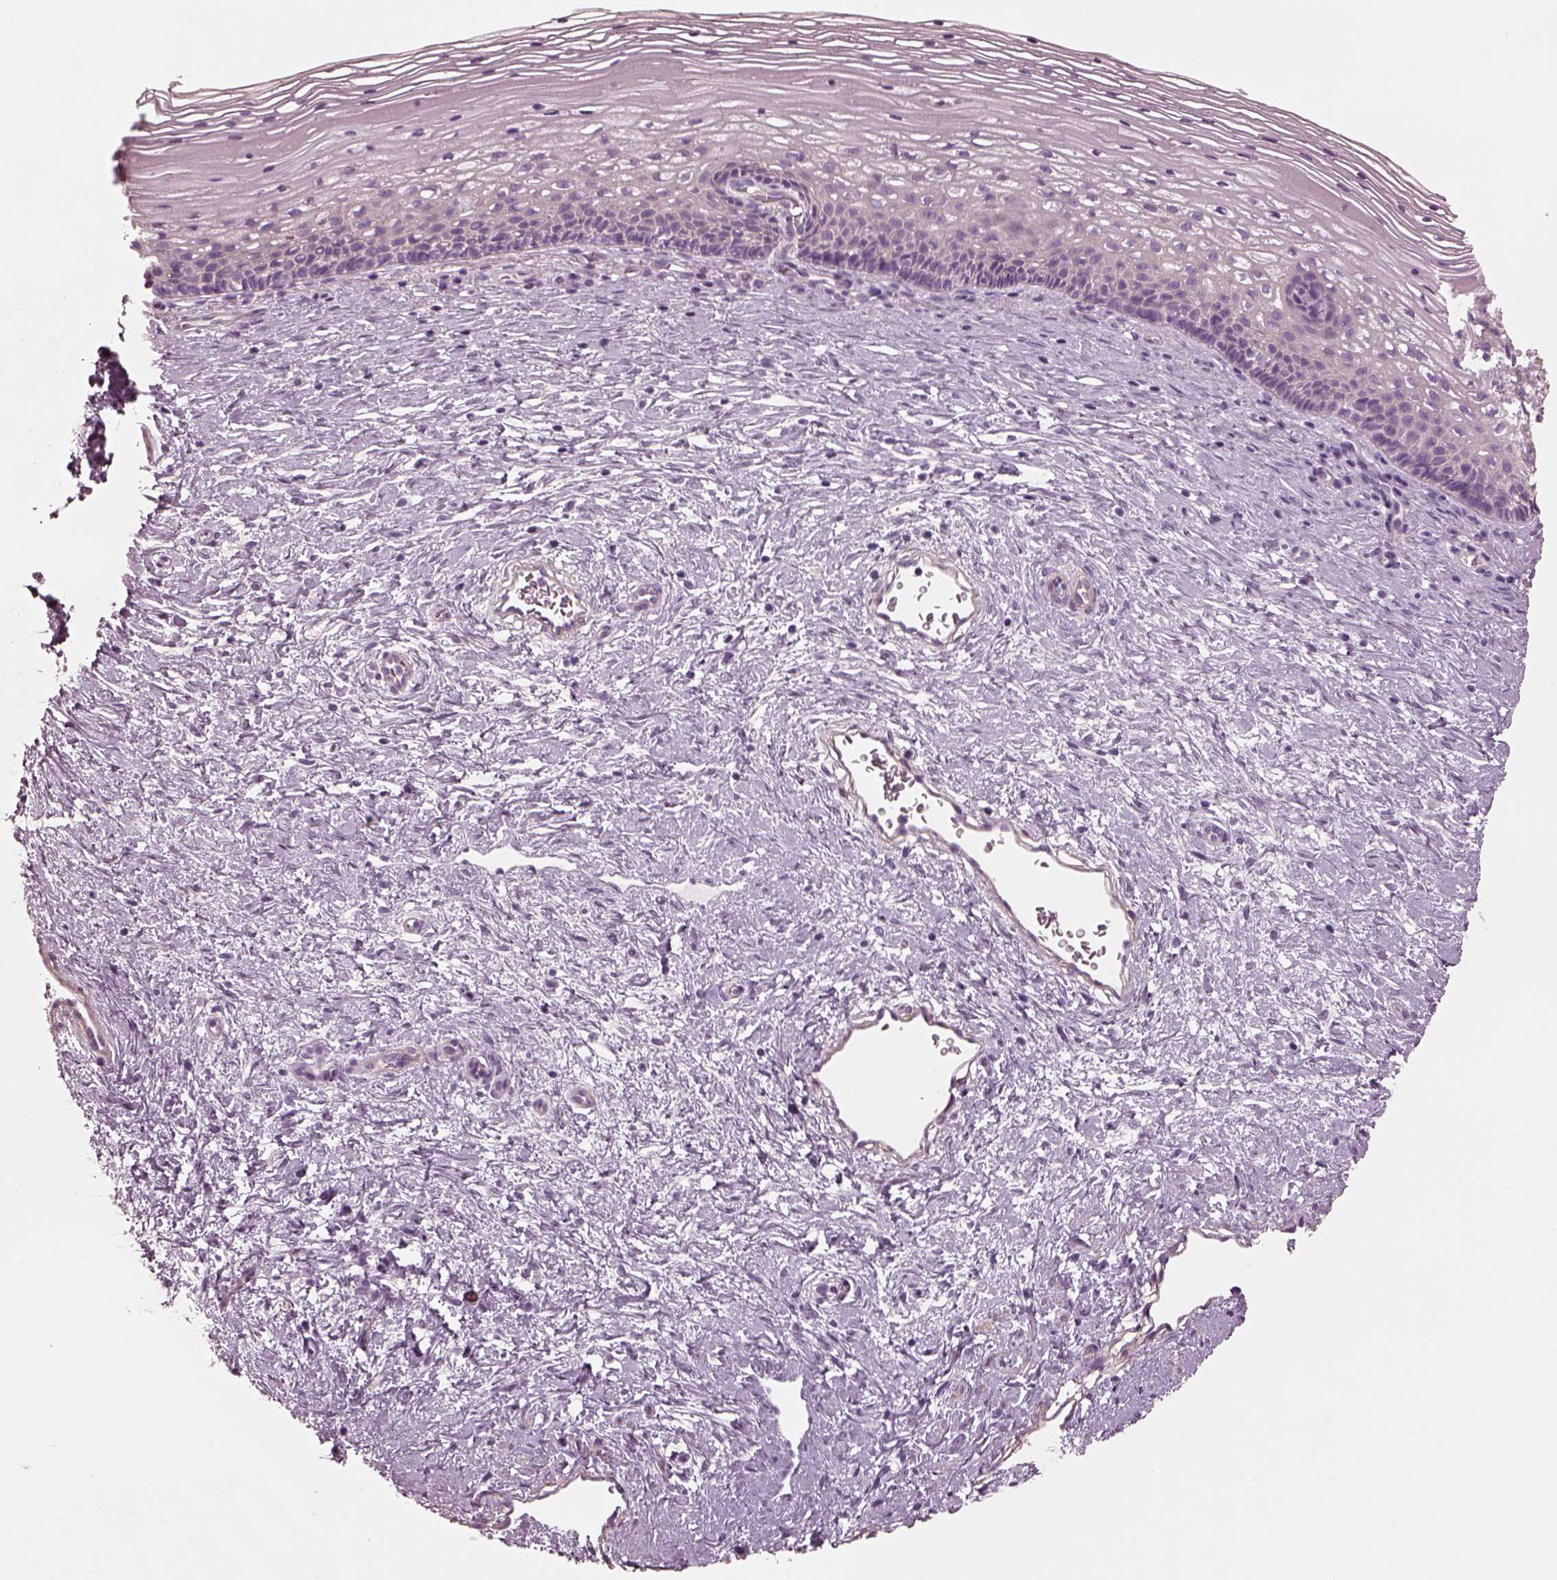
{"staining": {"intensity": "negative", "quantity": "none", "location": "none"}, "tissue": "cervix", "cell_type": "Glandular cells", "image_type": "normal", "snomed": [{"axis": "morphology", "description": "Normal tissue, NOS"}, {"axis": "topography", "description": "Cervix"}], "caption": "An immunohistochemistry (IHC) micrograph of normal cervix is shown. There is no staining in glandular cells of cervix.", "gene": "BFSP1", "patient": {"sex": "female", "age": 34}}